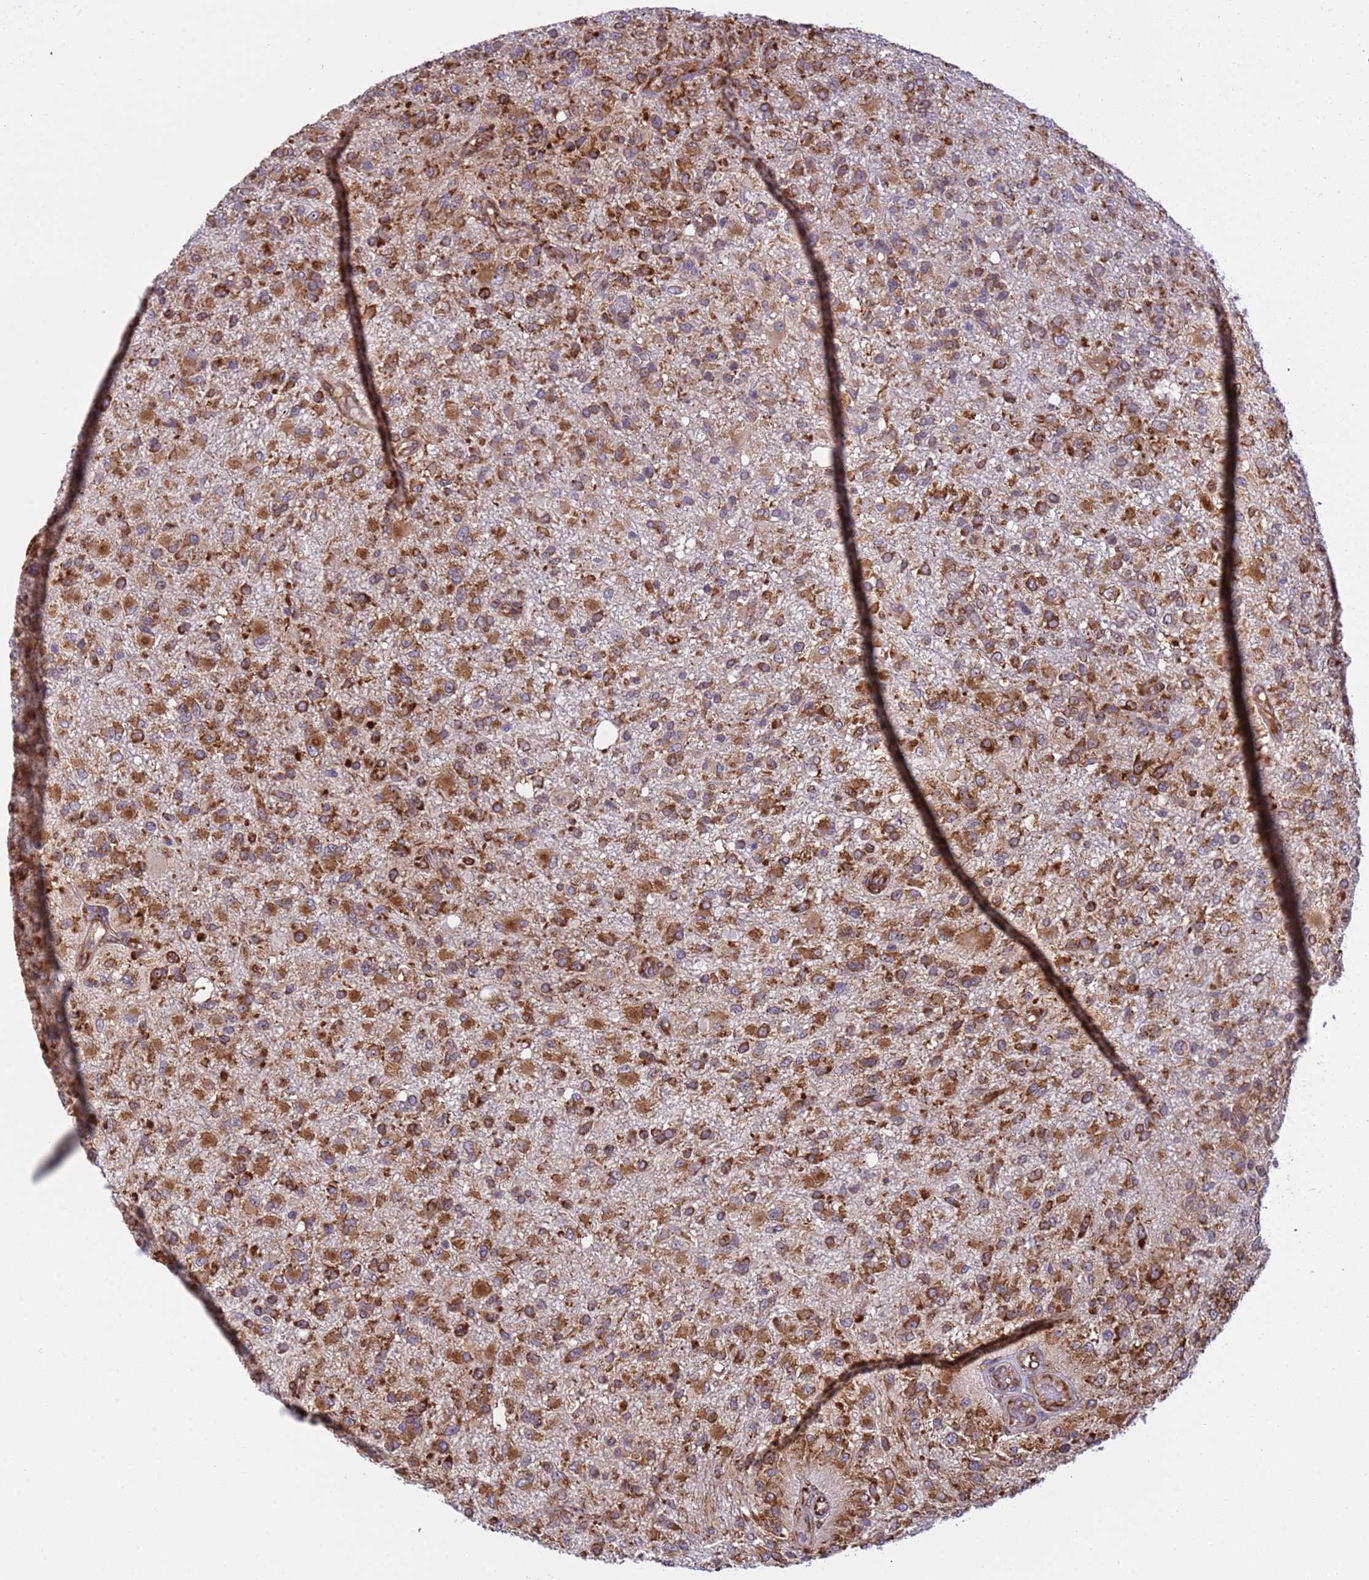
{"staining": {"intensity": "moderate", "quantity": ">75%", "location": "cytoplasmic/membranous"}, "tissue": "glioma", "cell_type": "Tumor cells", "image_type": "cancer", "snomed": [{"axis": "morphology", "description": "Glioma, malignant, High grade"}, {"axis": "topography", "description": "Brain"}], "caption": "Moderate cytoplasmic/membranous expression for a protein is seen in approximately >75% of tumor cells of glioma using immunohistochemistry (IHC).", "gene": "RPL36", "patient": {"sex": "female", "age": 74}}